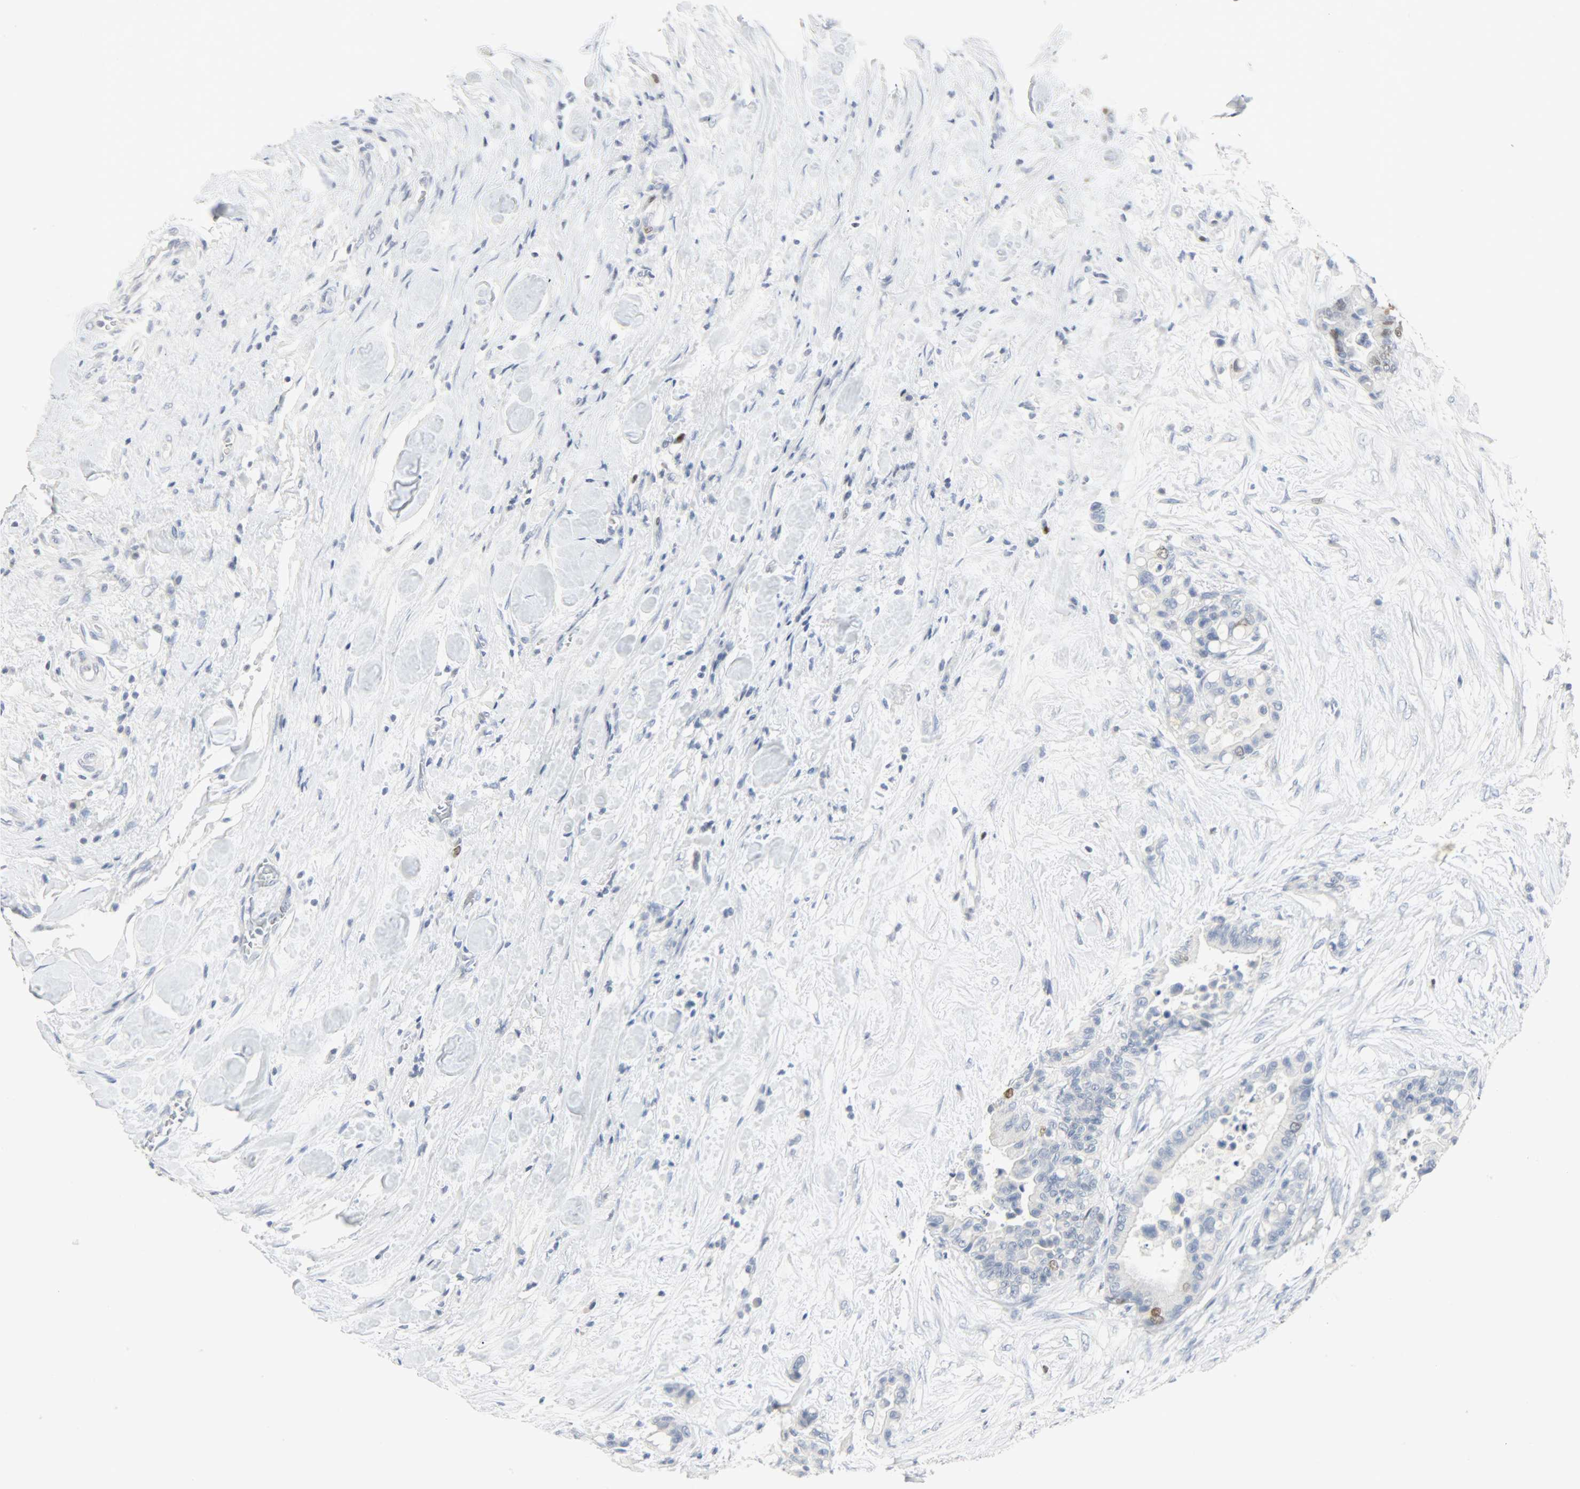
{"staining": {"intensity": "moderate", "quantity": "<25%", "location": "nuclear"}, "tissue": "colorectal cancer", "cell_type": "Tumor cells", "image_type": "cancer", "snomed": [{"axis": "morphology", "description": "Adenocarcinoma, NOS"}, {"axis": "topography", "description": "Colon"}], "caption": "DAB immunohistochemical staining of colorectal cancer displays moderate nuclear protein expression in about <25% of tumor cells.", "gene": "HELLS", "patient": {"sex": "male", "age": 82}}